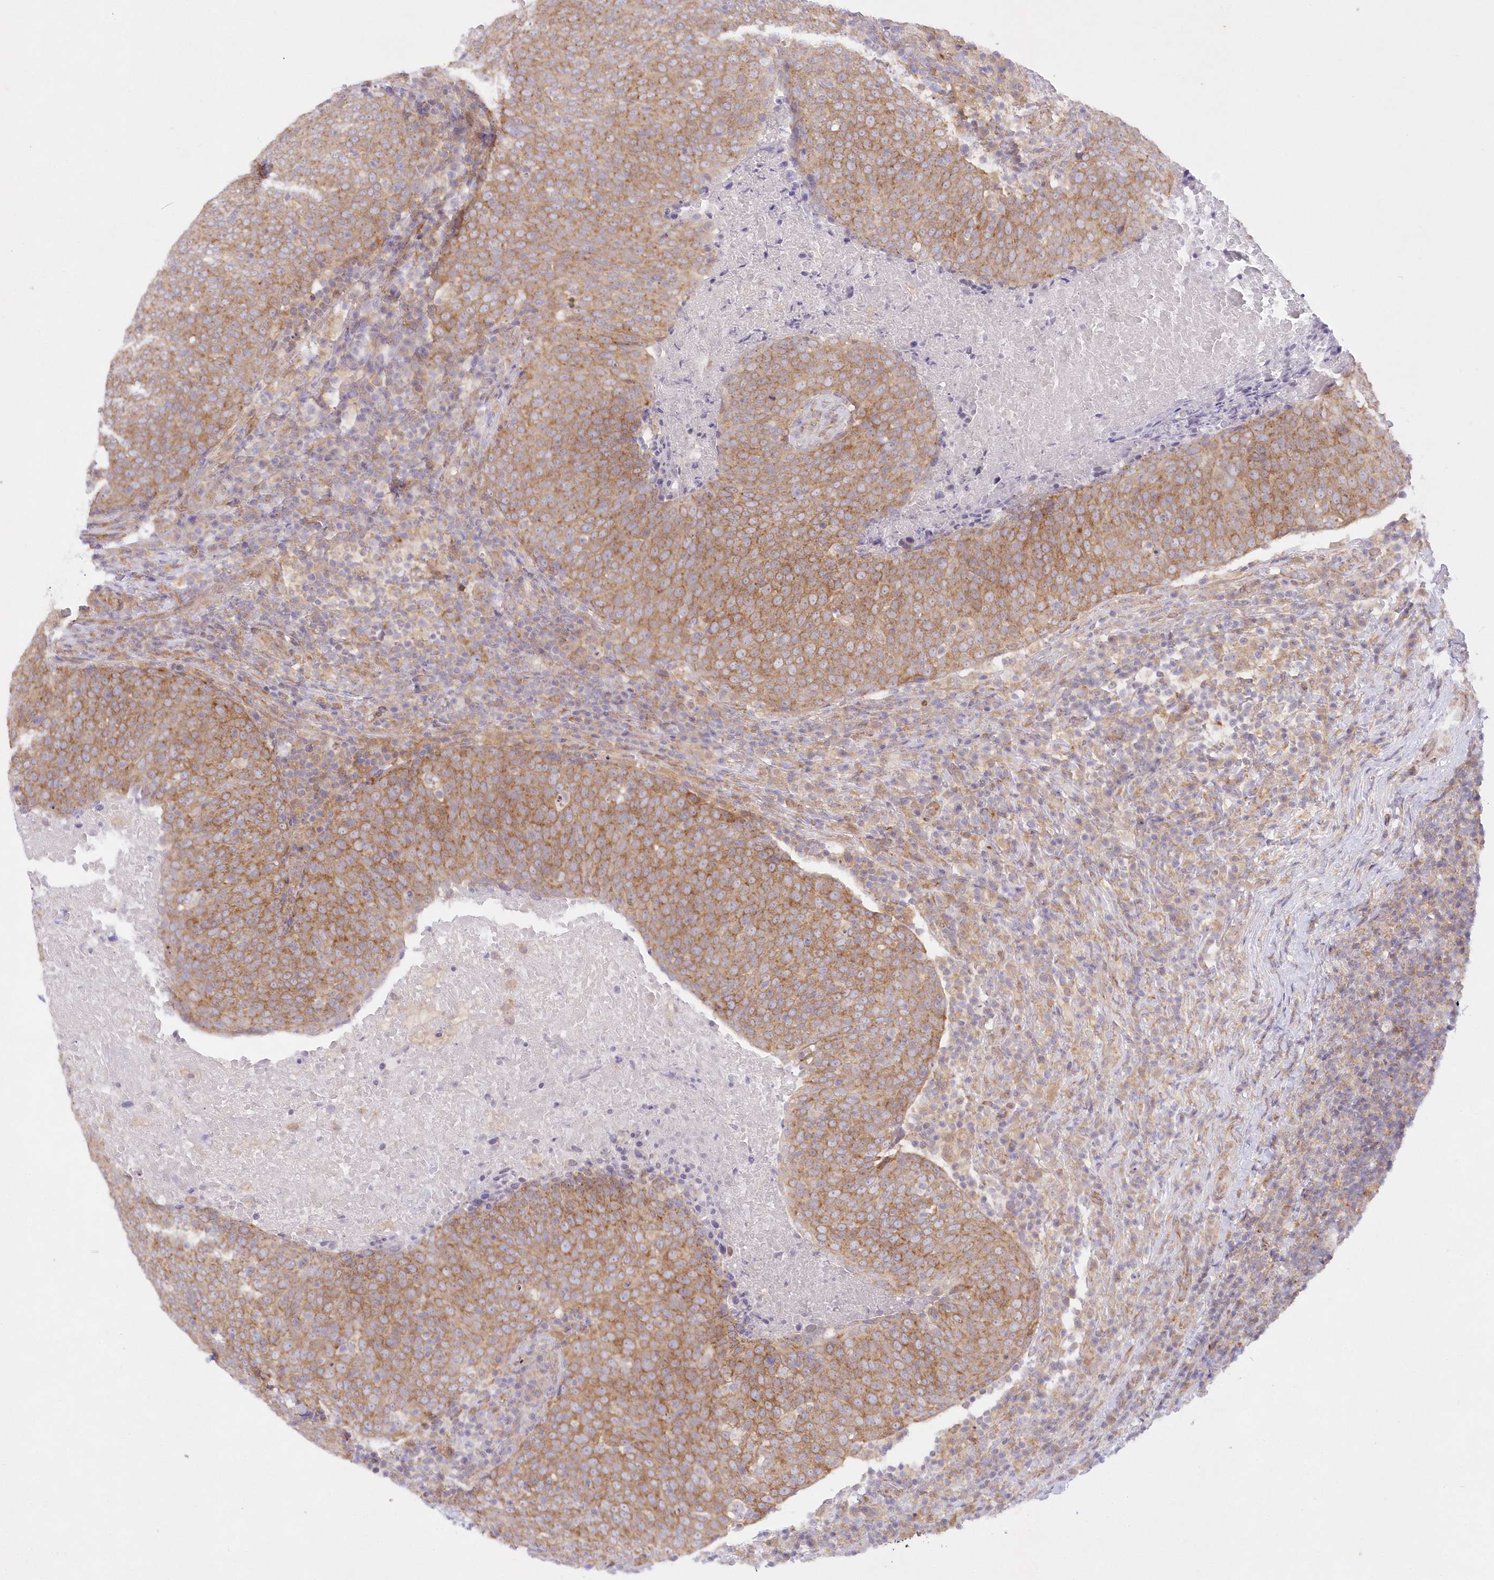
{"staining": {"intensity": "moderate", "quantity": ">75%", "location": "cytoplasmic/membranous"}, "tissue": "head and neck cancer", "cell_type": "Tumor cells", "image_type": "cancer", "snomed": [{"axis": "morphology", "description": "Squamous cell carcinoma, NOS"}, {"axis": "morphology", "description": "Squamous cell carcinoma, metastatic, NOS"}, {"axis": "topography", "description": "Lymph node"}, {"axis": "topography", "description": "Head-Neck"}], "caption": "Immunohistochemistry (IHC) image of head and neck squamous cell carcinoma stained for a protein (brown), which shows medium levels of moderate cytoplasmic/membranous expression in approximately >75% of tumor cells.", "gene": "RNPEP", "patient": {"sex": "male", "age": 62}}